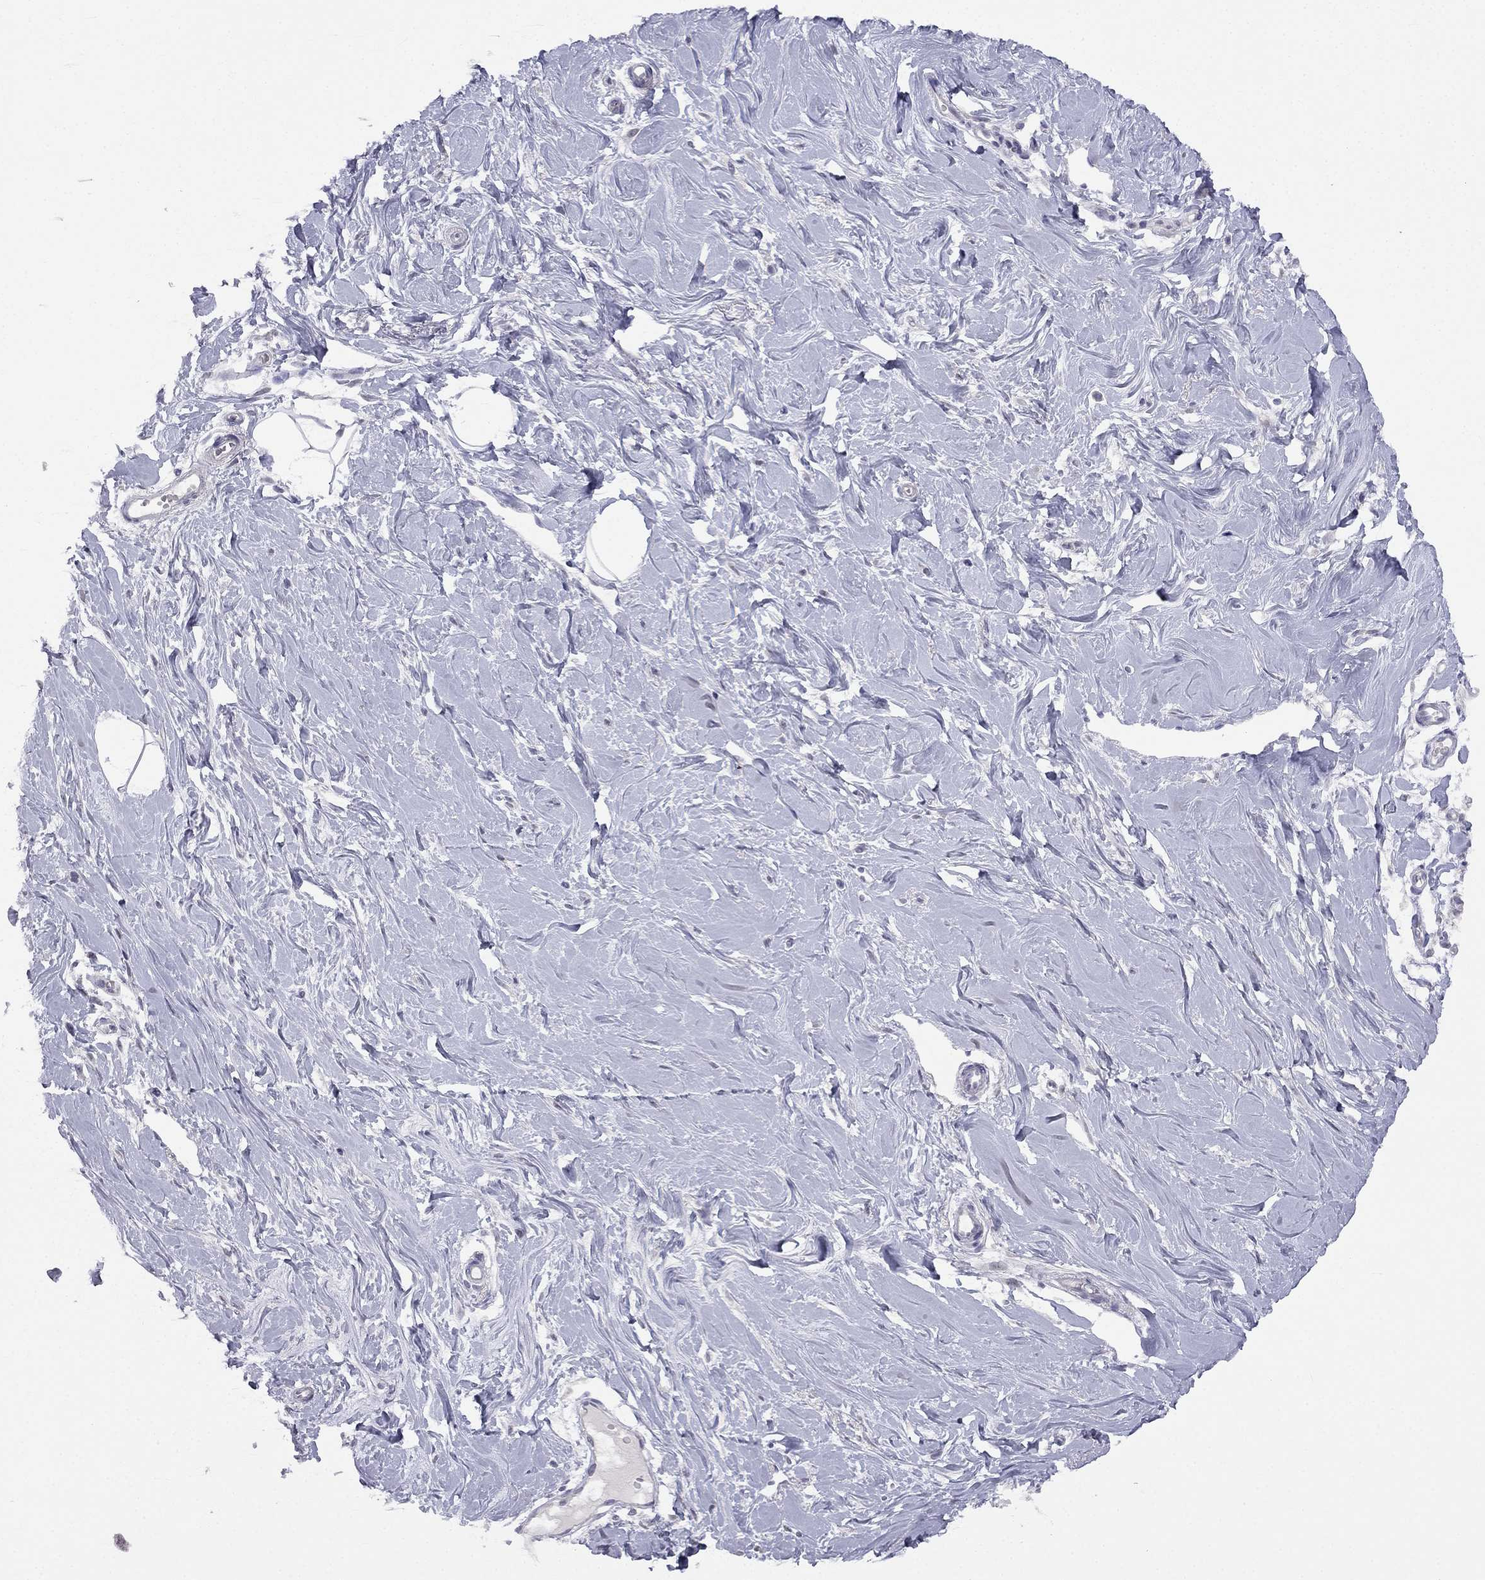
{"staining": {"intensity": "negative", "quantity": "none", "location": "none"}, "tissue": "breast", "cell_type": "Adipocytes", "image_type": "normal", "snomed": [{"axis": "morphology", "description": "Normal tissue, NOS"}, {"axis": "topography", "description": "Breast"}], "caption": "This micrograph is of normal breast stained with immunohistochemistry to label a protein in brown with the nuclei are counter-stained blue. There is no positivity in adipocytes. (IHC, brightfield microscopy, high magnification).", "gene": "C16orf89", "patient": {"sex": "female", "age": 49}}